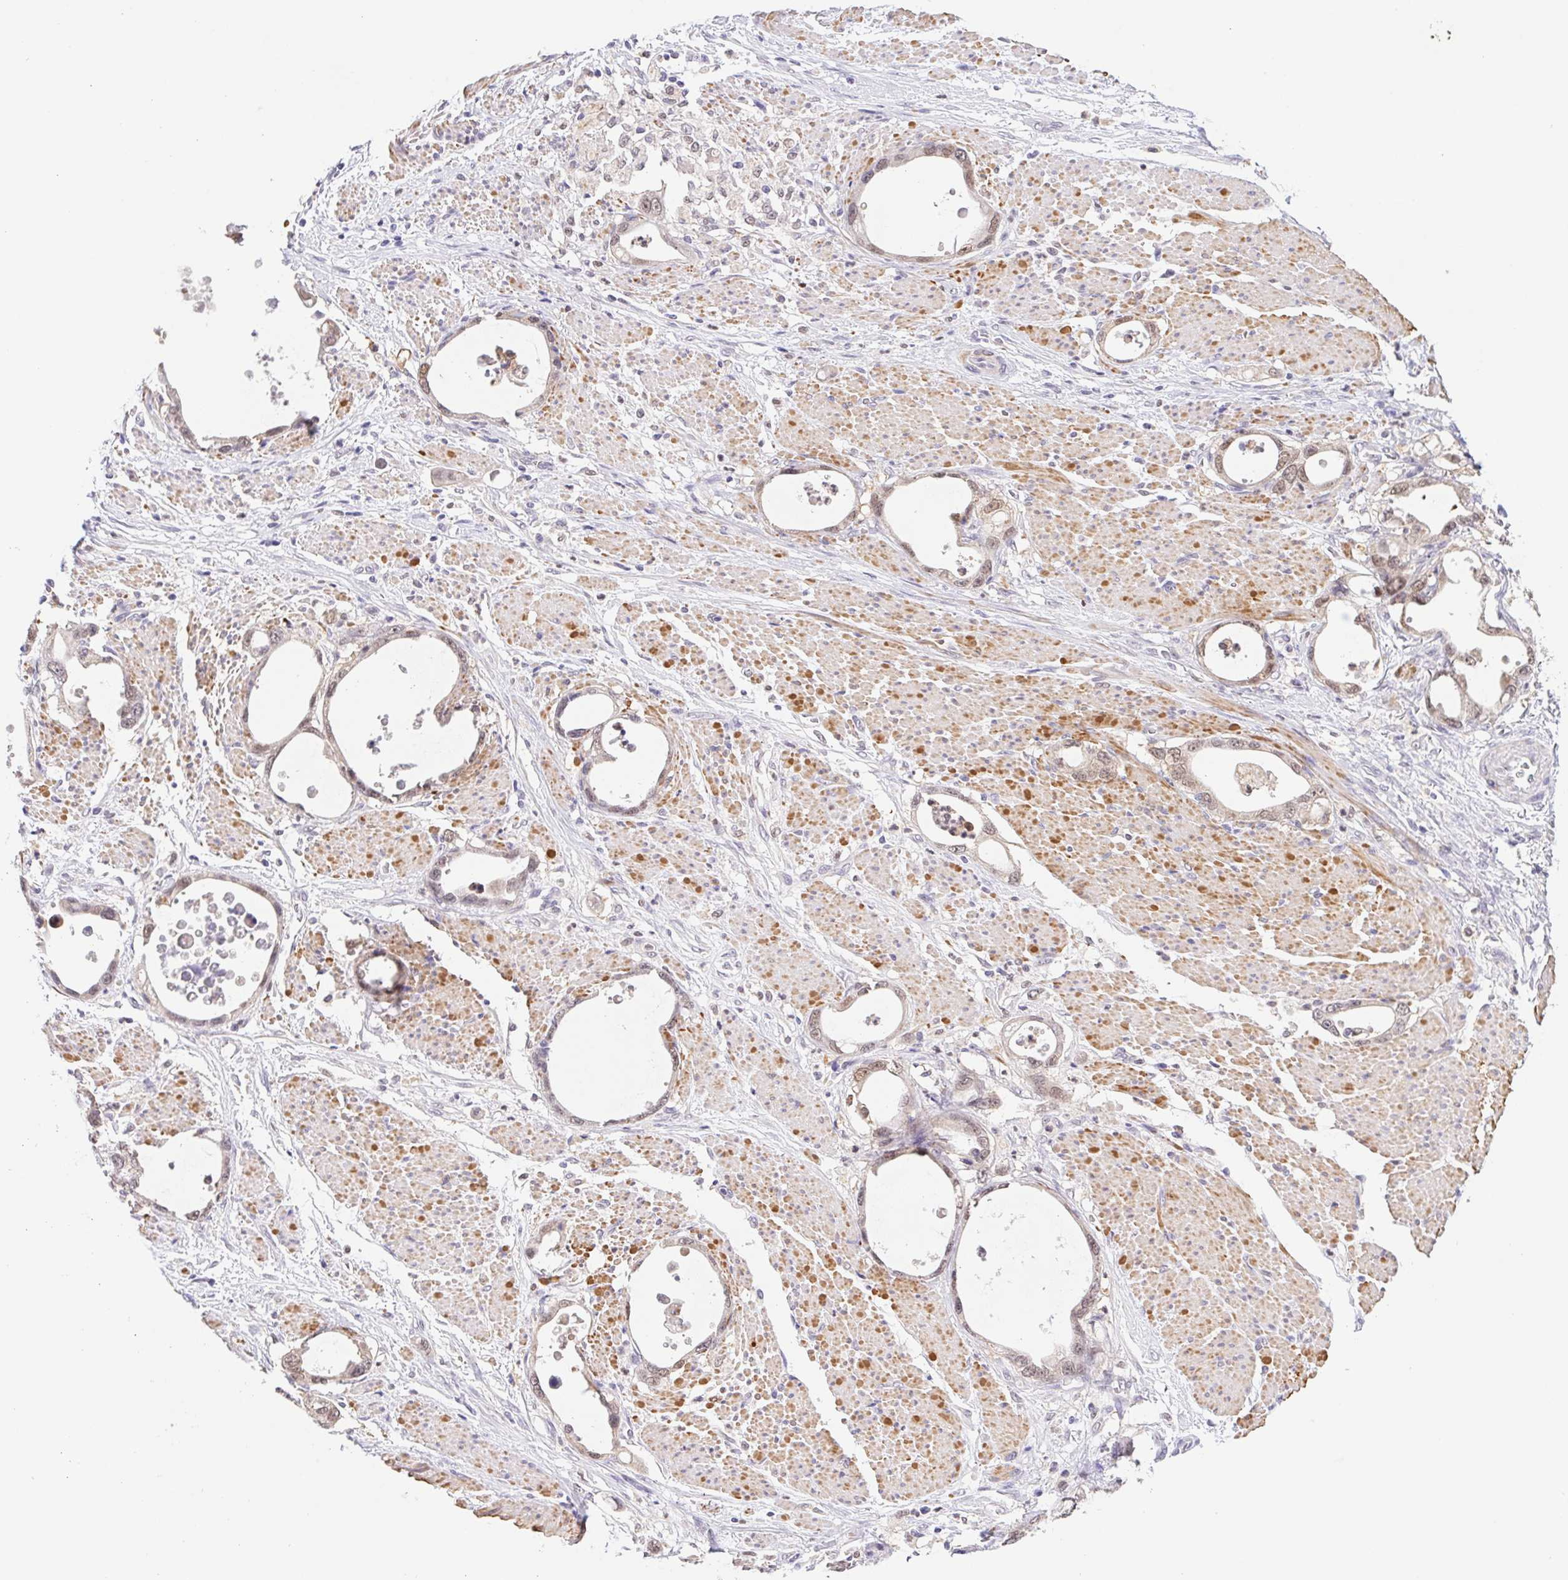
{"staining": {"intensity": "weak", "quantity": "25%-75%", "location": "nuclear"}, "tissue": "stomach cancer", "cell_type": "Tumor cells", "image_type": "cancer", "snomed": [{"axis": "morphology", "description": "Adenocarcinoma, NOS"}, {"axis": "topography", "description": "Stomach, upper"}], "caption": "Immunohistochemical staining of stomach cancer shows weak nuclear protein staining in about 25%-75% of tumor cells. Nuclei are stained in blue.", "gene": "L3MBTL4", "patient": {"sex": "male", "age": 74}}